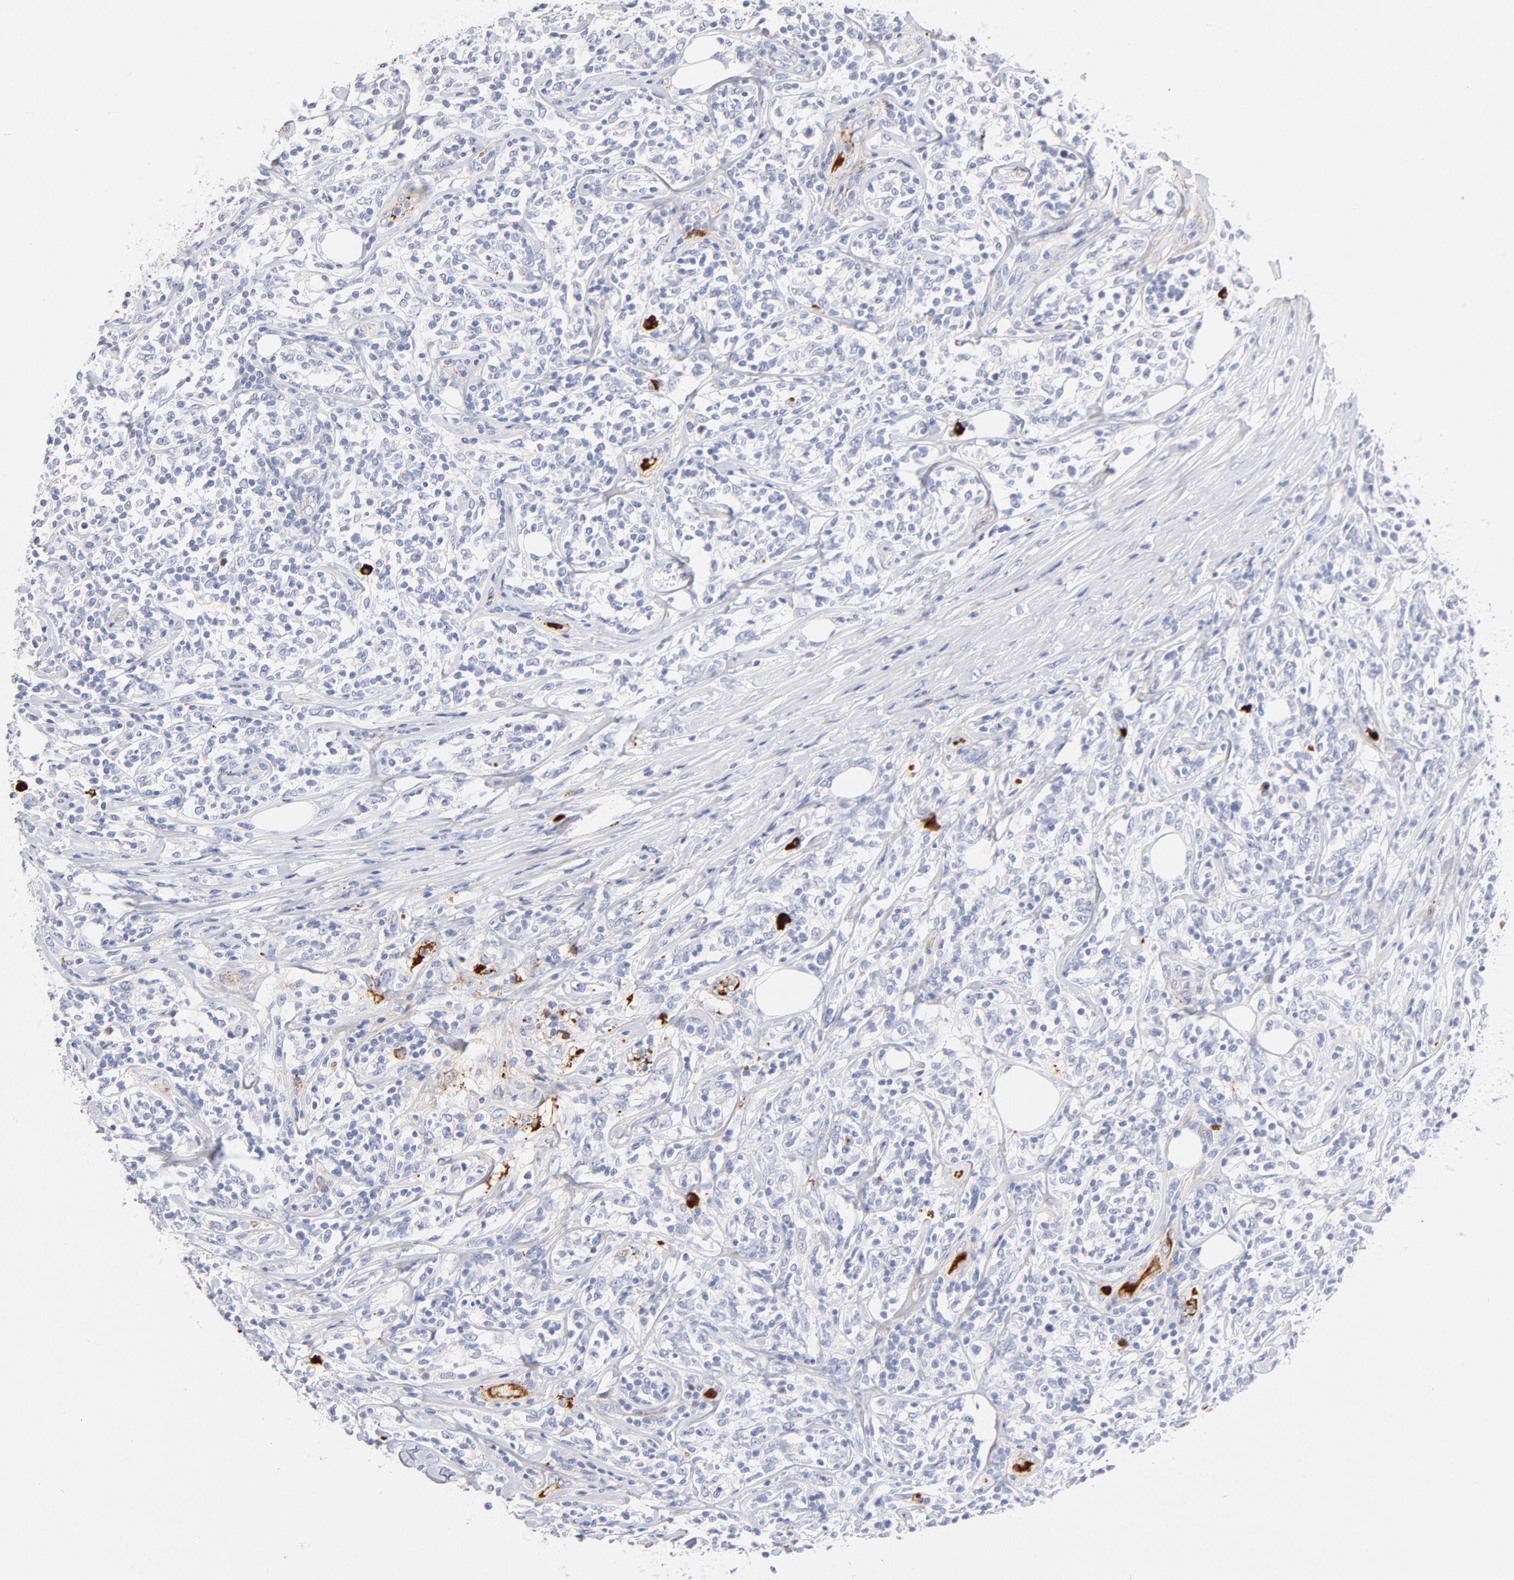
{"staining": {"intensity": "negative", "quantity": "none", "location": "none"}, "tissue": "lymphoma", "cell_type": "Tumor cells", "image_type": "cancer", "snomed": [{"axis": "morphology", "description": "Malignant lymphoma, non-Hodgkin's type, High grade"}, {"axis": "topography", "description": "Lymph node"}], "caption": "DAB immunohistochemical staining of malignant lymphoma, non-Hodgkin's type (high-grade) shows no significant positivity in tumor cells.", "gene": "PLAT", "patient": {"sex": "female", "age": 84}}